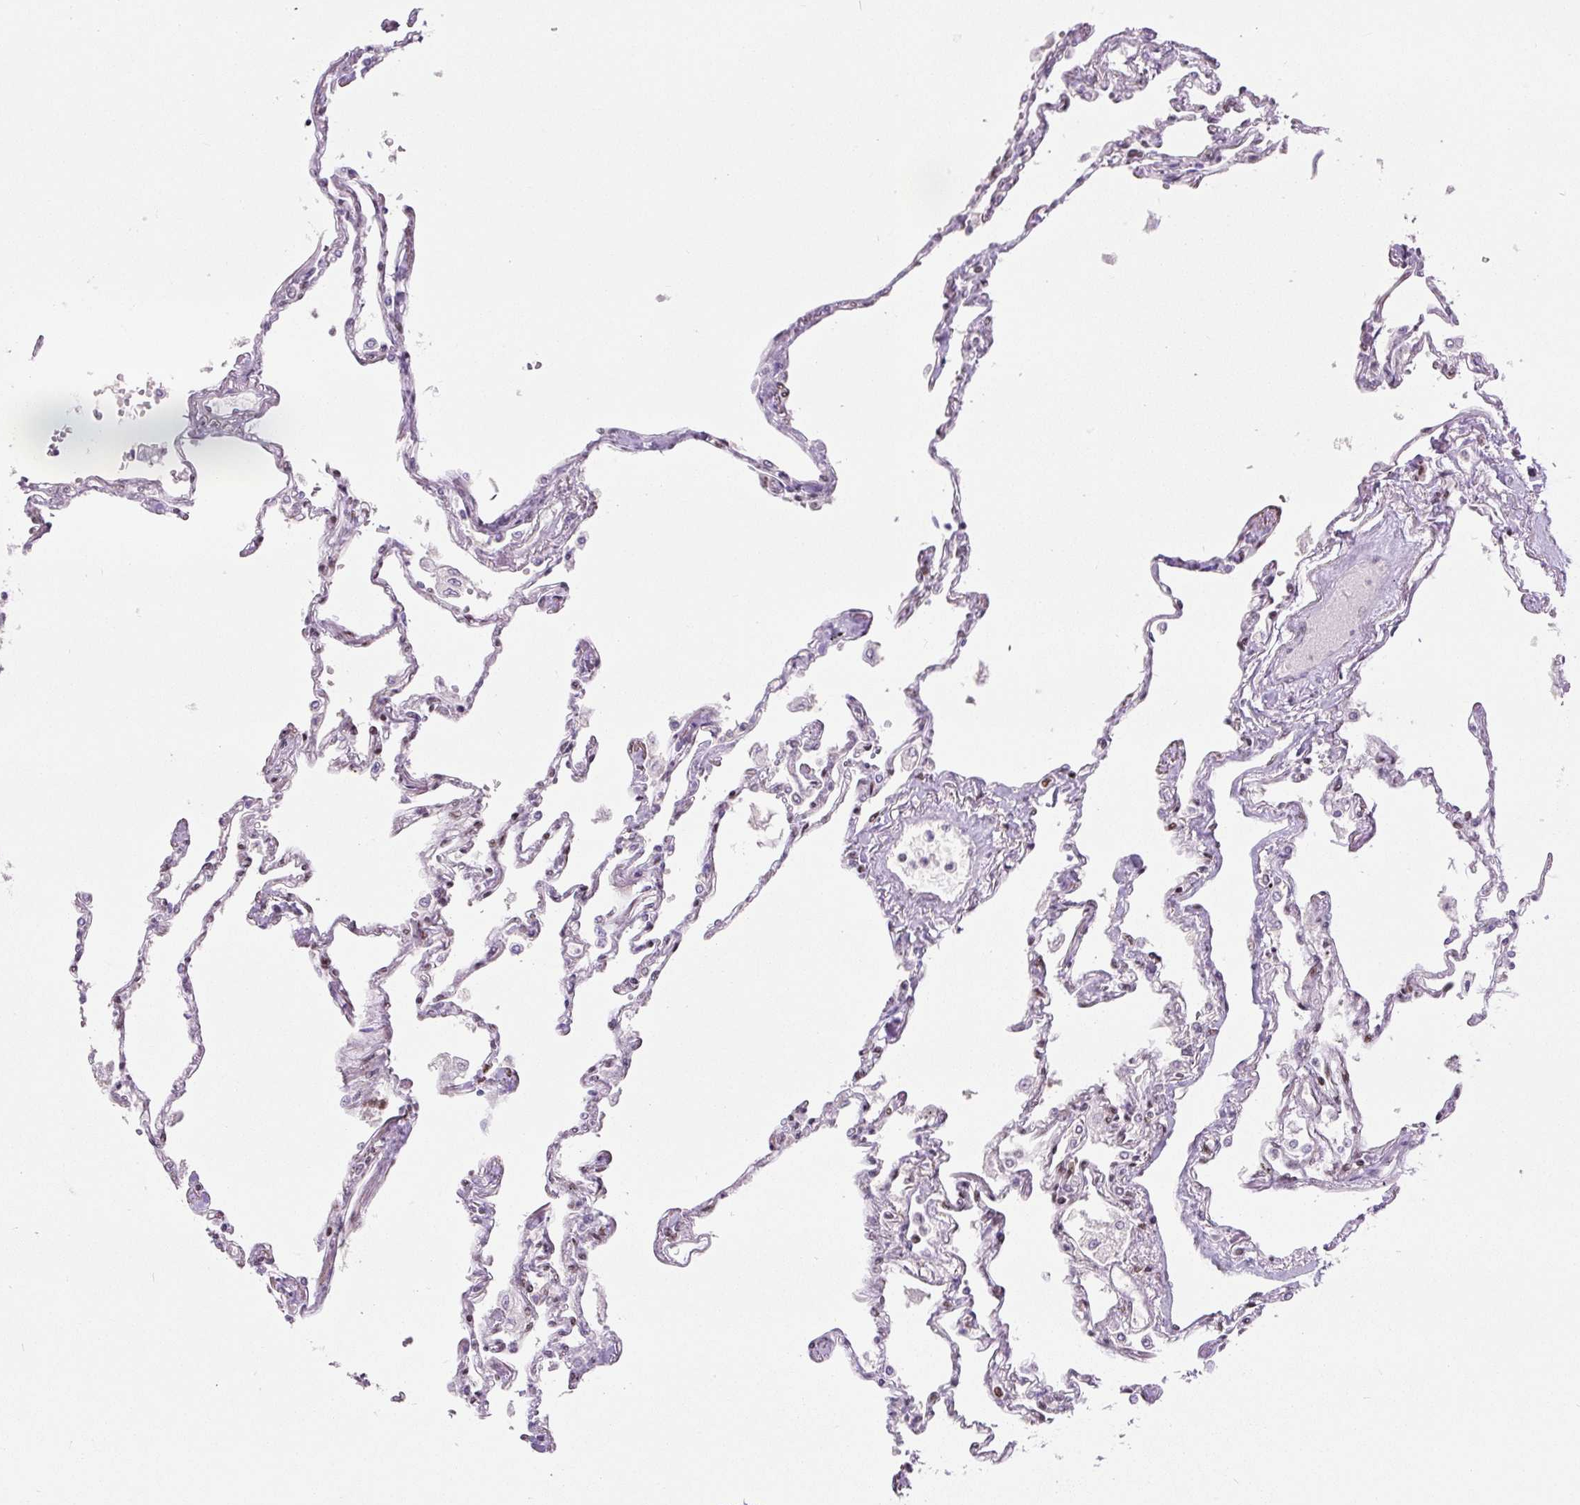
{"staining": {"intensity": "strong", "quantity": "25%-75%", "location": "nuclear"}, "tissue": "lung", "cell_type": "Alveolar cells", "image_type": "normal", "snomed": [{"axis": "morphology", "description": "Normal tissue, NOS"}, {"axis": "topography", "description": "Lung"}], "caption": "Protein analysis of unremarkable lung displays strong nuclear positivity in approximately 25%-75% of alveolar cells.", "gene": "FUS", "patient": {"sex": "female", "age": 67}}